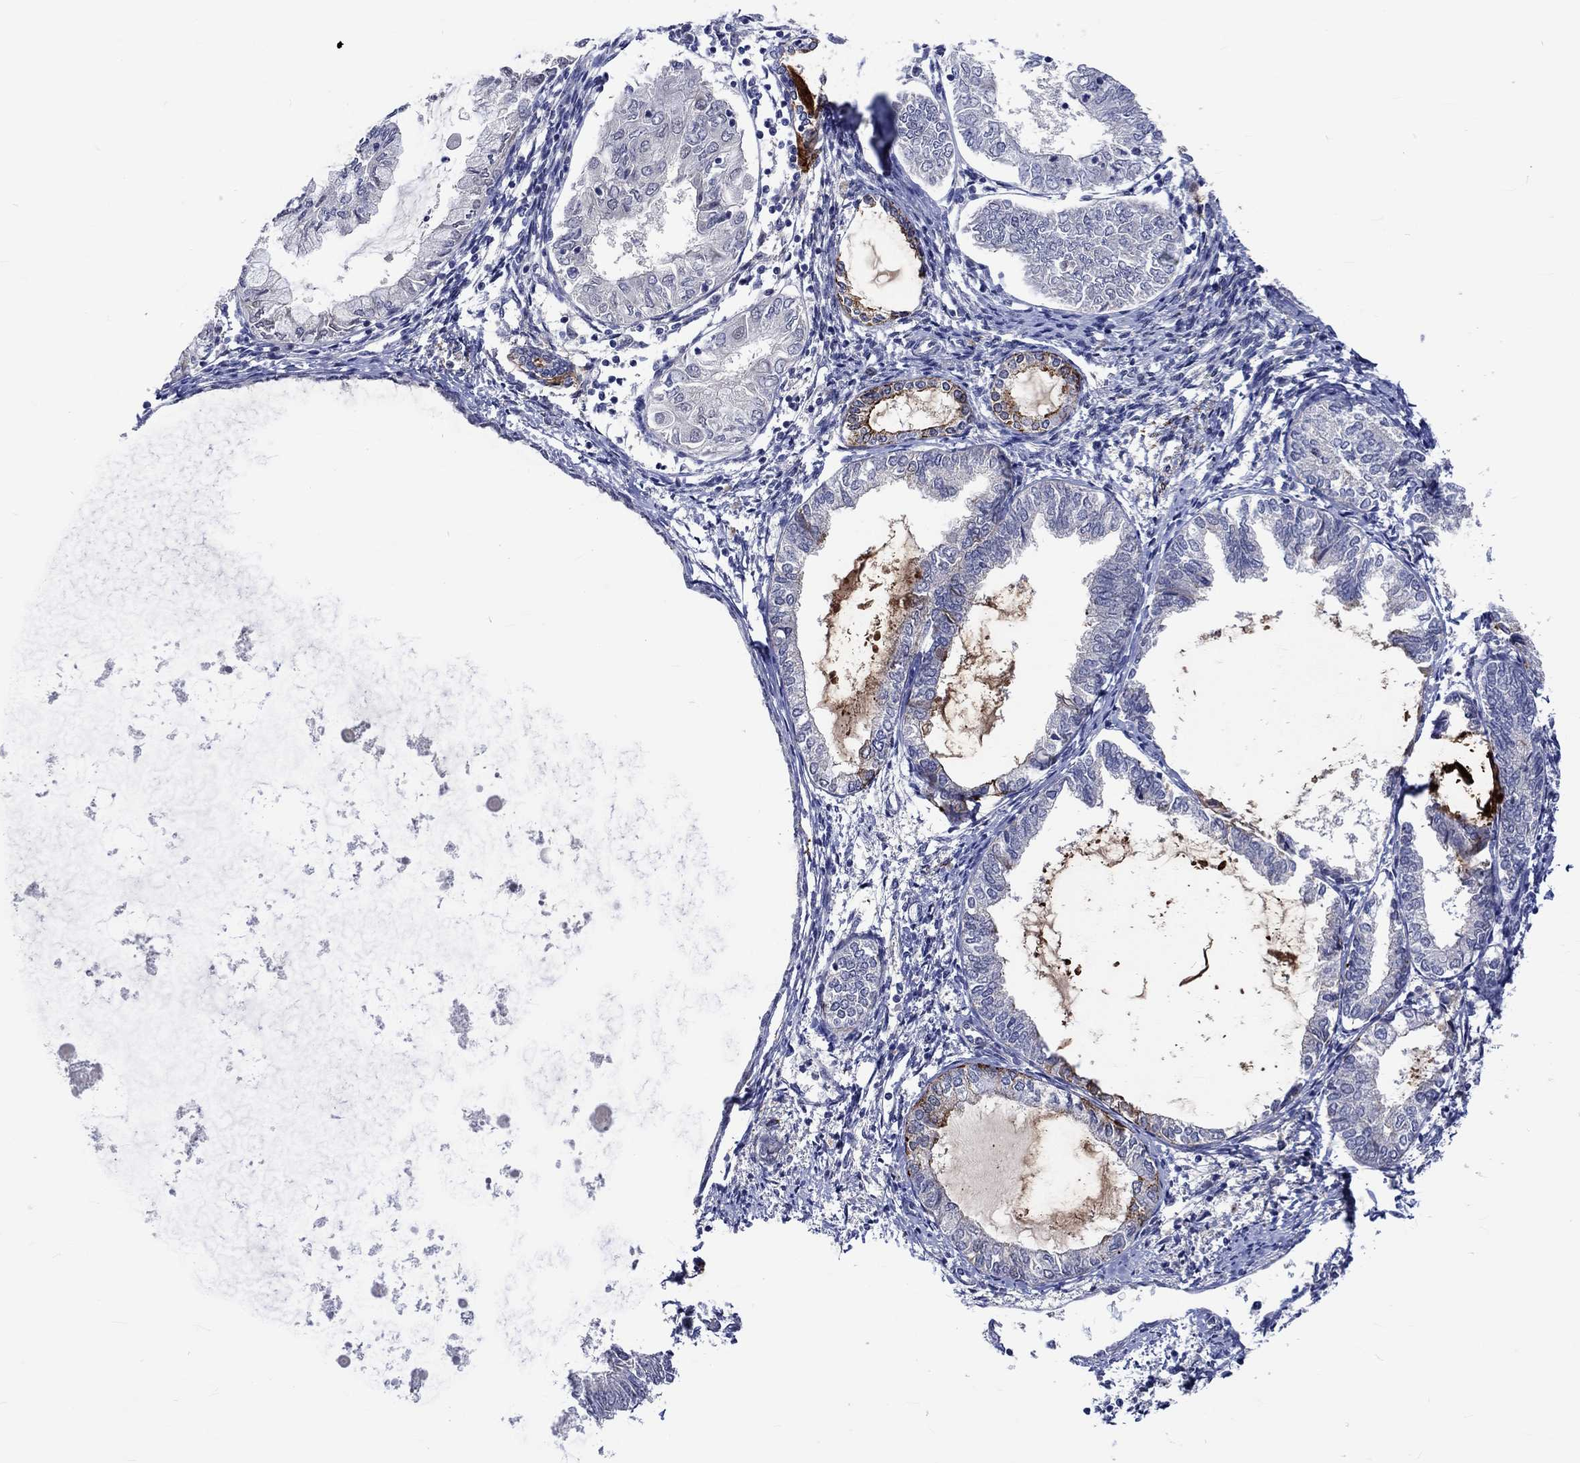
{"staining": {"intensity": "strong", "quantity": "<25%", "location": "cytoplasmic/membranous"}, "tissue": "endometrial cancer", "cell_type": "Tumor cells", "image_type": "cancer", "snomed": [{"axis": "morphology", "description": "Adenocarcinoma, NOS"}, {"axis": "topography", "description": "Endometrium"}], "caption": "Endometrial cancer stained with DAB (3,3'-diaminobenzidine) immunohistochemistry (IHC) displays medium levels of strong cytoplasmic/membranous expression in approximately <25% of tumor cells. (Brightfield microscopy of DAB IHC at high magnification).", "gene": "E2F8", "patient": {"sex": "female", "age": 68}}